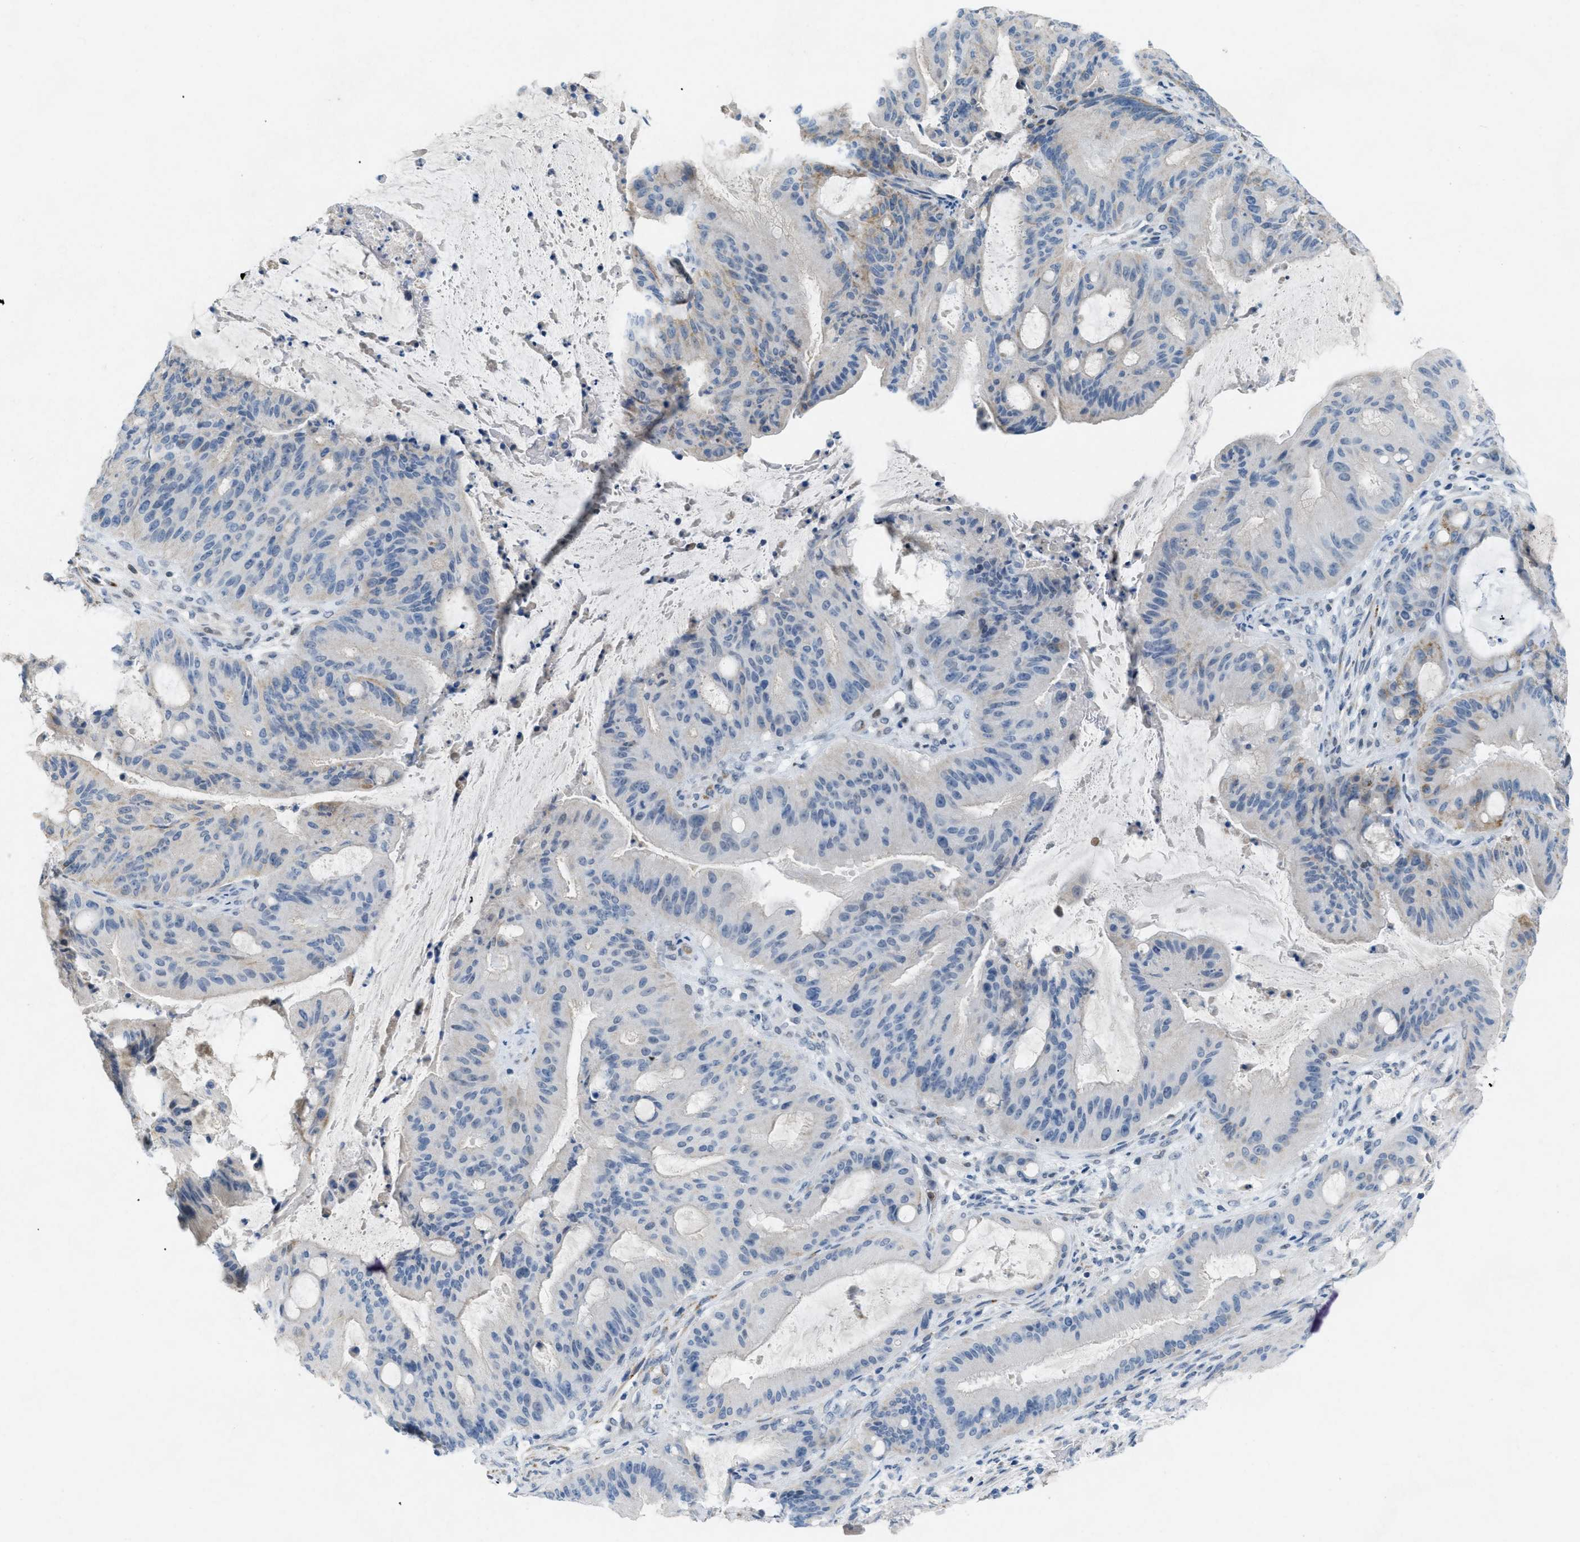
{"staining": {"intensity": "negative", "quantity": "none", "location": "none"}, "tissue": "liver cancer", "cell_type": "Tumor cells", "image_type": "cancer", "snomed": [{"axis": "morphology", "description": "Normal tissue, NOS"}, {"axis": "morphology", "description": "Cholangiocarcinoma"}, {"axis": "topography", "description": "Liver"}, {"axis": "topography", "description": "Peripheral nerve tissue"}], "caption": "DAB (3,3'-diaminobenzidine) immunohistochemical staining of human liver cancer reveals no significant positivity in tumor cells.", "gene": "TASOR", "patient": {"sex": "female", "age": 73}}